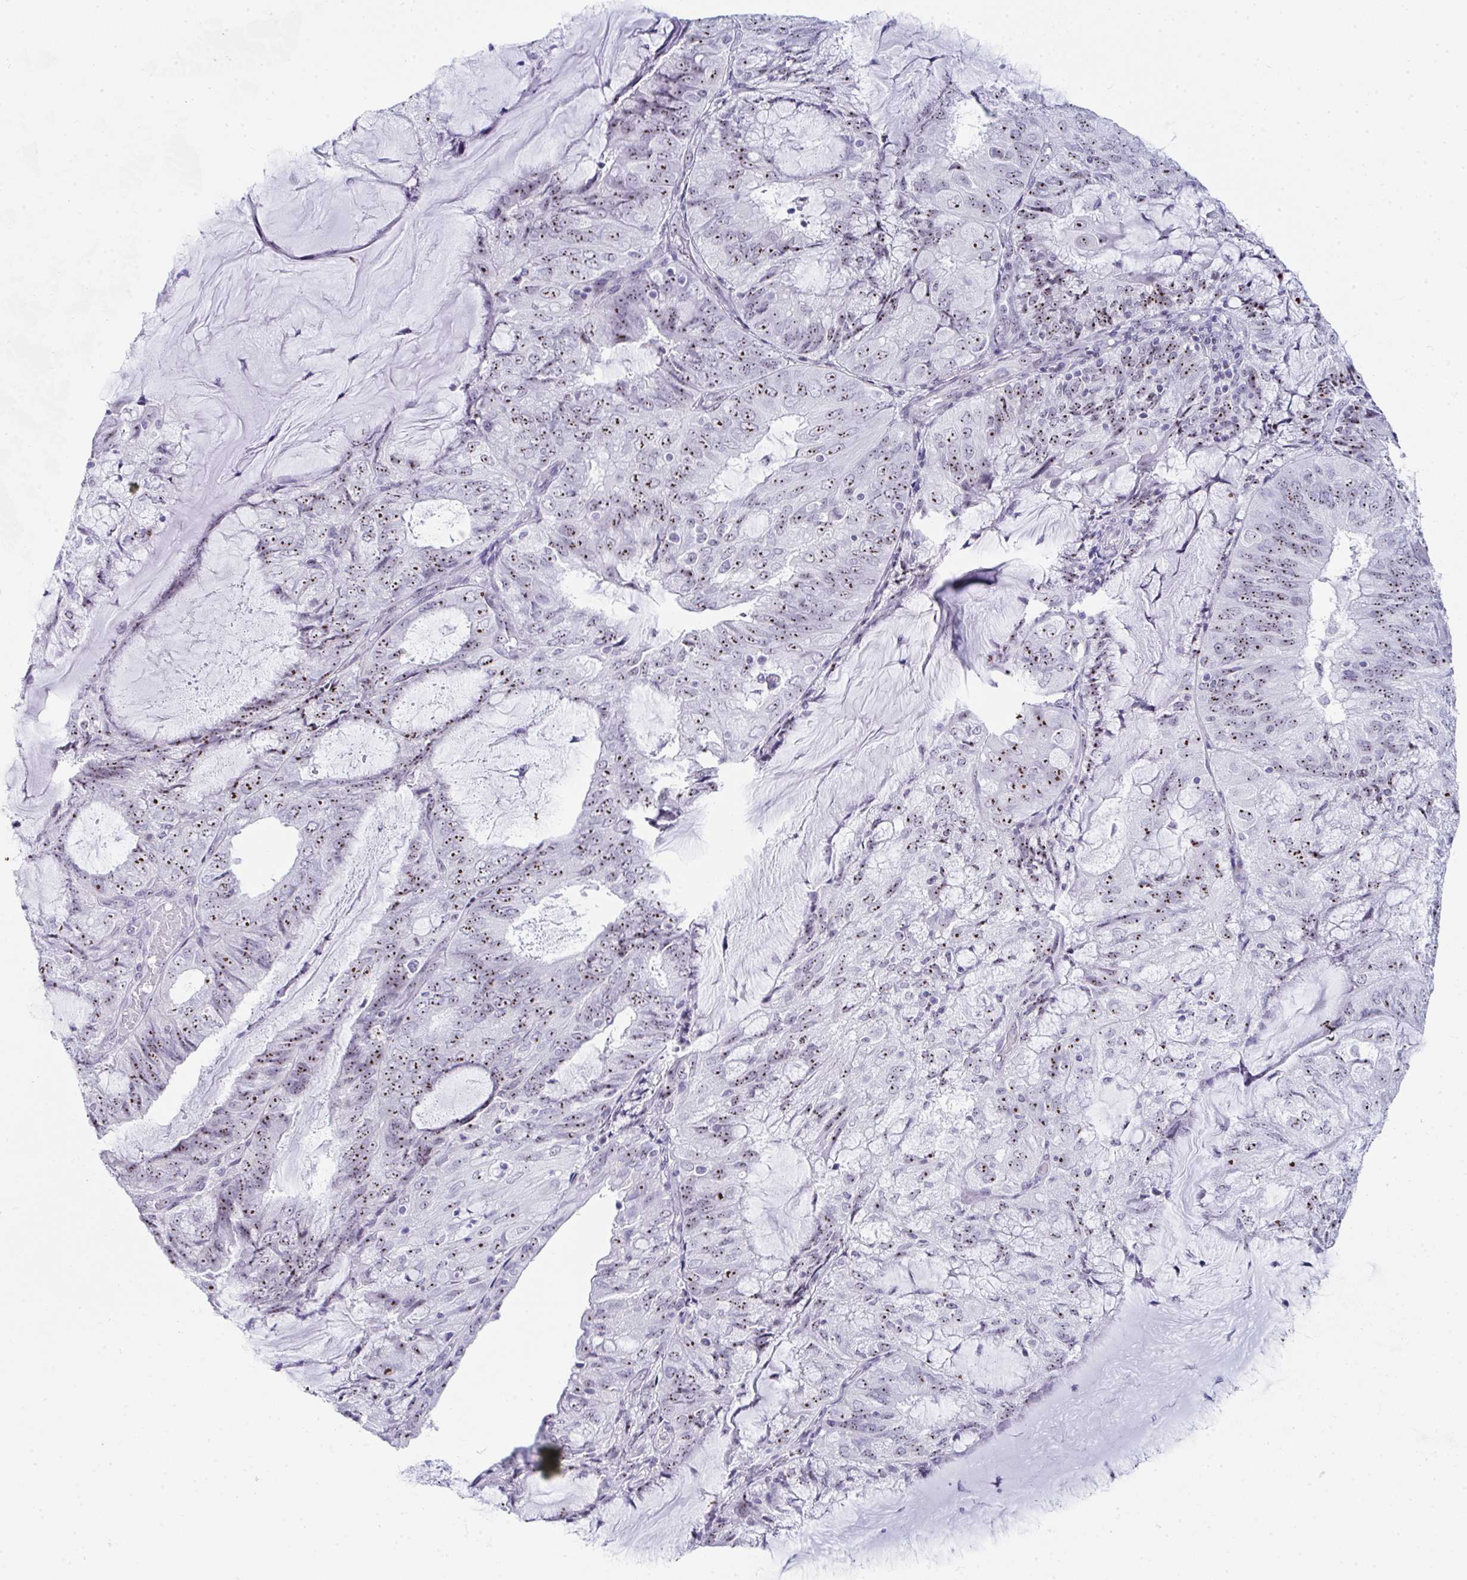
{"staining": {"intensity": "moderate", "quantity": "25%-75%", "location": "nuclear"}, "tissue": "endometrial cancer", "cell_type": "Tumor cells", "image_type": "cancer", "snomed": [{"axis": "morphology", "description": "Adenocarcinoma, NOS"}, {"axis": "topography", "description": "Endometrium"}], "caption": "IHC histopathology image of neoplastic tissue: human endometrial cancer stained using immunohistochemistry shows medium levels of moderate protein expression localized specifically in the nuclear of tumor cells, appearing as a nuclear brown color.", "gene": "NOP10", "patient": {"sex": "female", "age": 81}}